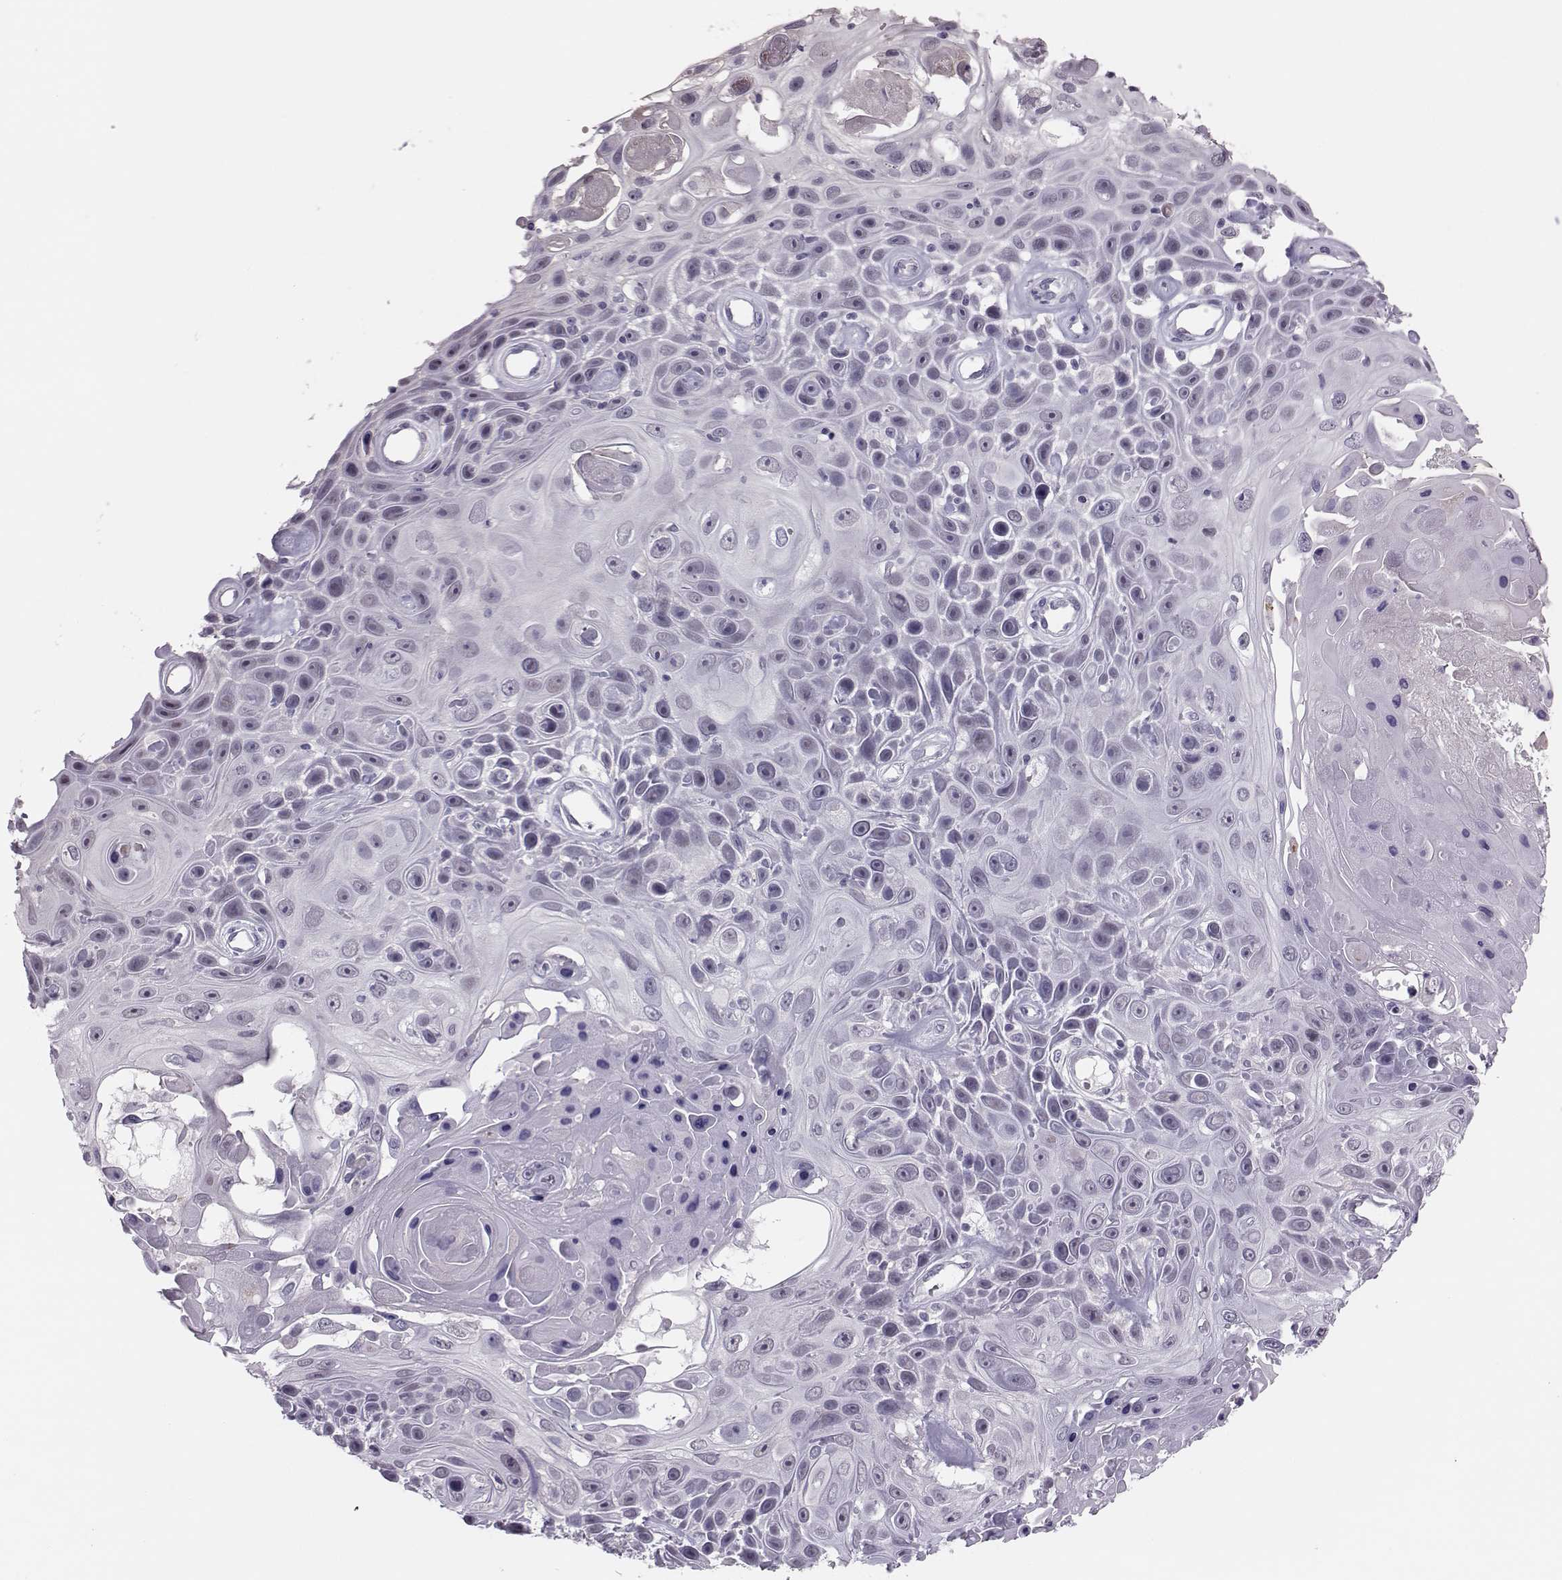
{"staining": {"intensity": "negative", "quantity": "none", "location": "none"}, "tissue": "skin cancer", "cell_type": "Tumor cells", "image_type": "cancer", "snomed": [{"axis": "morphology", "description": "Squamous cell carcinoma, NOS"}, {"axis": "topography", "description": "Skin"}], "caption": "Immunohistochemical staining of human skin cancer (squamous cell carcinoma) reveals no significant positivity in tumor cells. The staining is performed using DAB (3,3'-diaminobenzidine) brown chromogen with nuclei counter-stained in using hematoxylin.", "gene": "DNAAF1", "patient": {"sex": "male", "age": 82}}